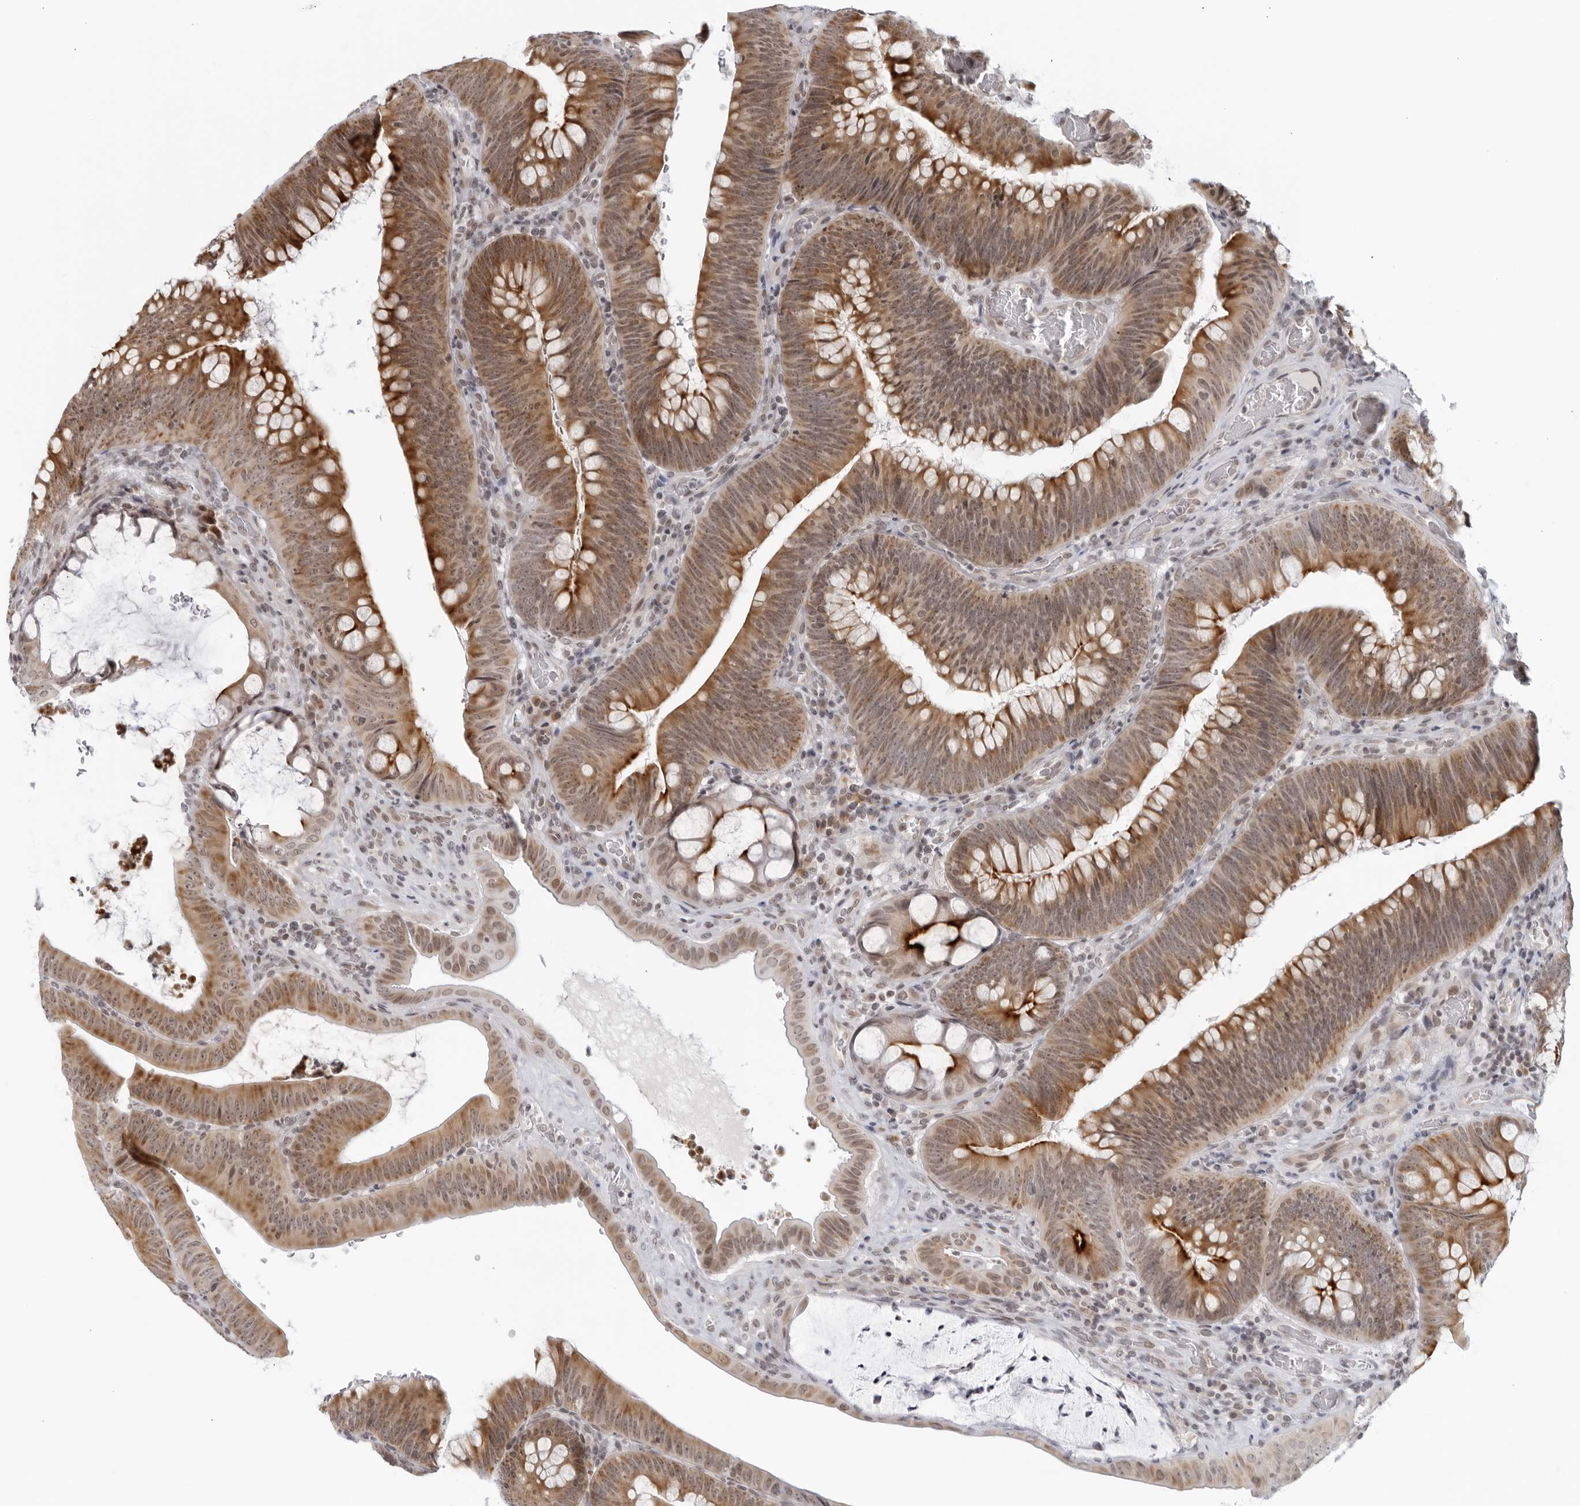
{"staining": {"intensity": "moderate", "quantity": "<25%", "location": "cytoplasmic/membranous"}, "tissue": "colorectal cancer", "cell_type": "Tumor cells", "image_type": "cancer", "snomed": [{"axis": "morphology", "description": "Normal tissue, NOS"}, {"axis": "topography", "description": "Colon"}], "caption": "Protein expression analysis of colorectal cancer exhibits moderate cytoplasmic/membranous expression in about <25% of tumor cells.", "gene": "RAB11FIP3", "patient": {"sex": "female", "age": 82}}